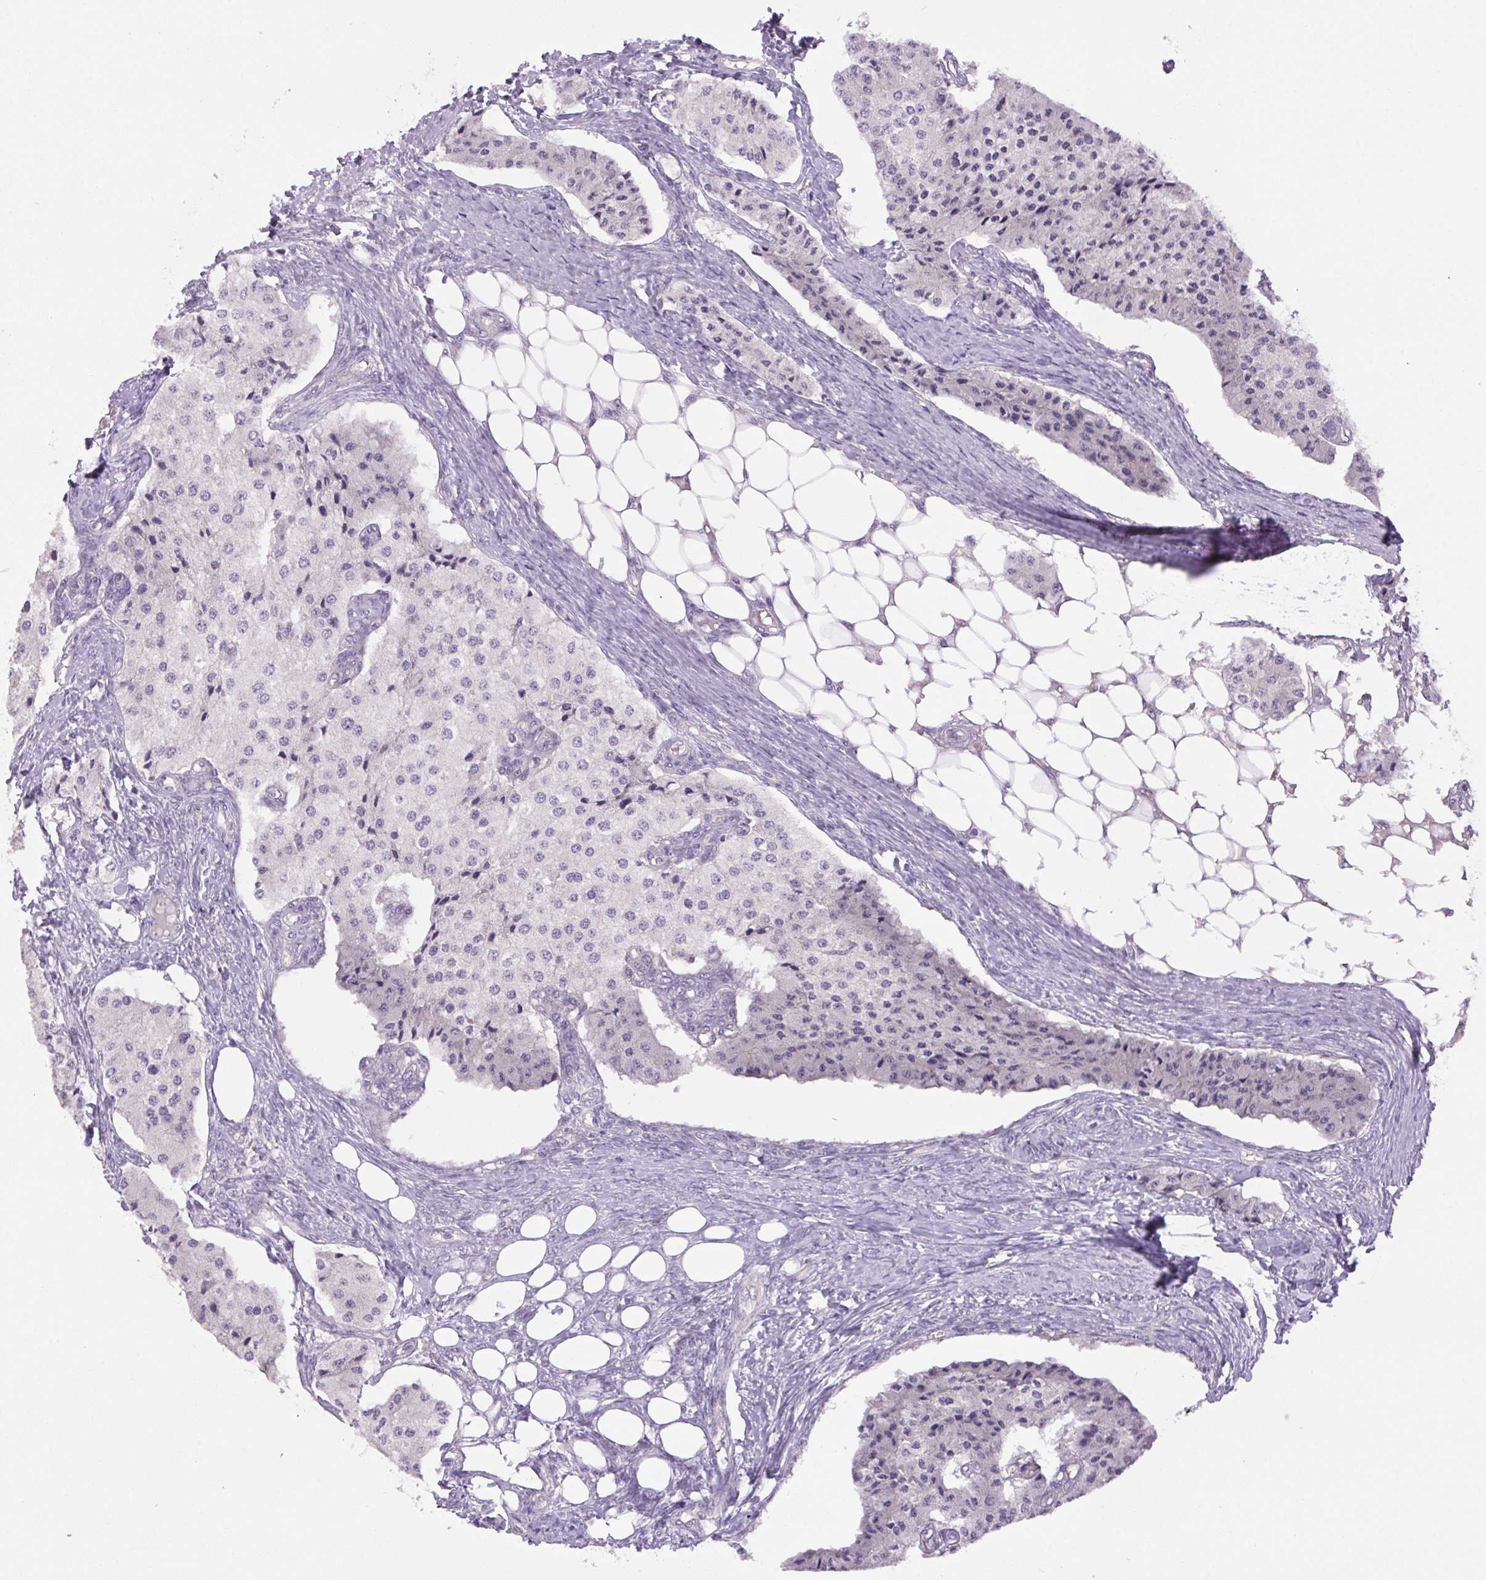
{"staining": {"intensity": "negative", "quantity": "none", "location": "none"}, "tissue": "carcinoid", "cell_type": "Tumor cells", "image_type": "cancer", "snomed": [{"axis": "morphology", "description": "Carcinoid, malignant, NOS"}, {"axis": "topography", "description": "Colon"}], "caption": "Protein analysis of carcinoid (malignant) reveals no significant staining in tumor cells.", "gene": "MINK1", "patient": {"sex": "female", "age": 52}}